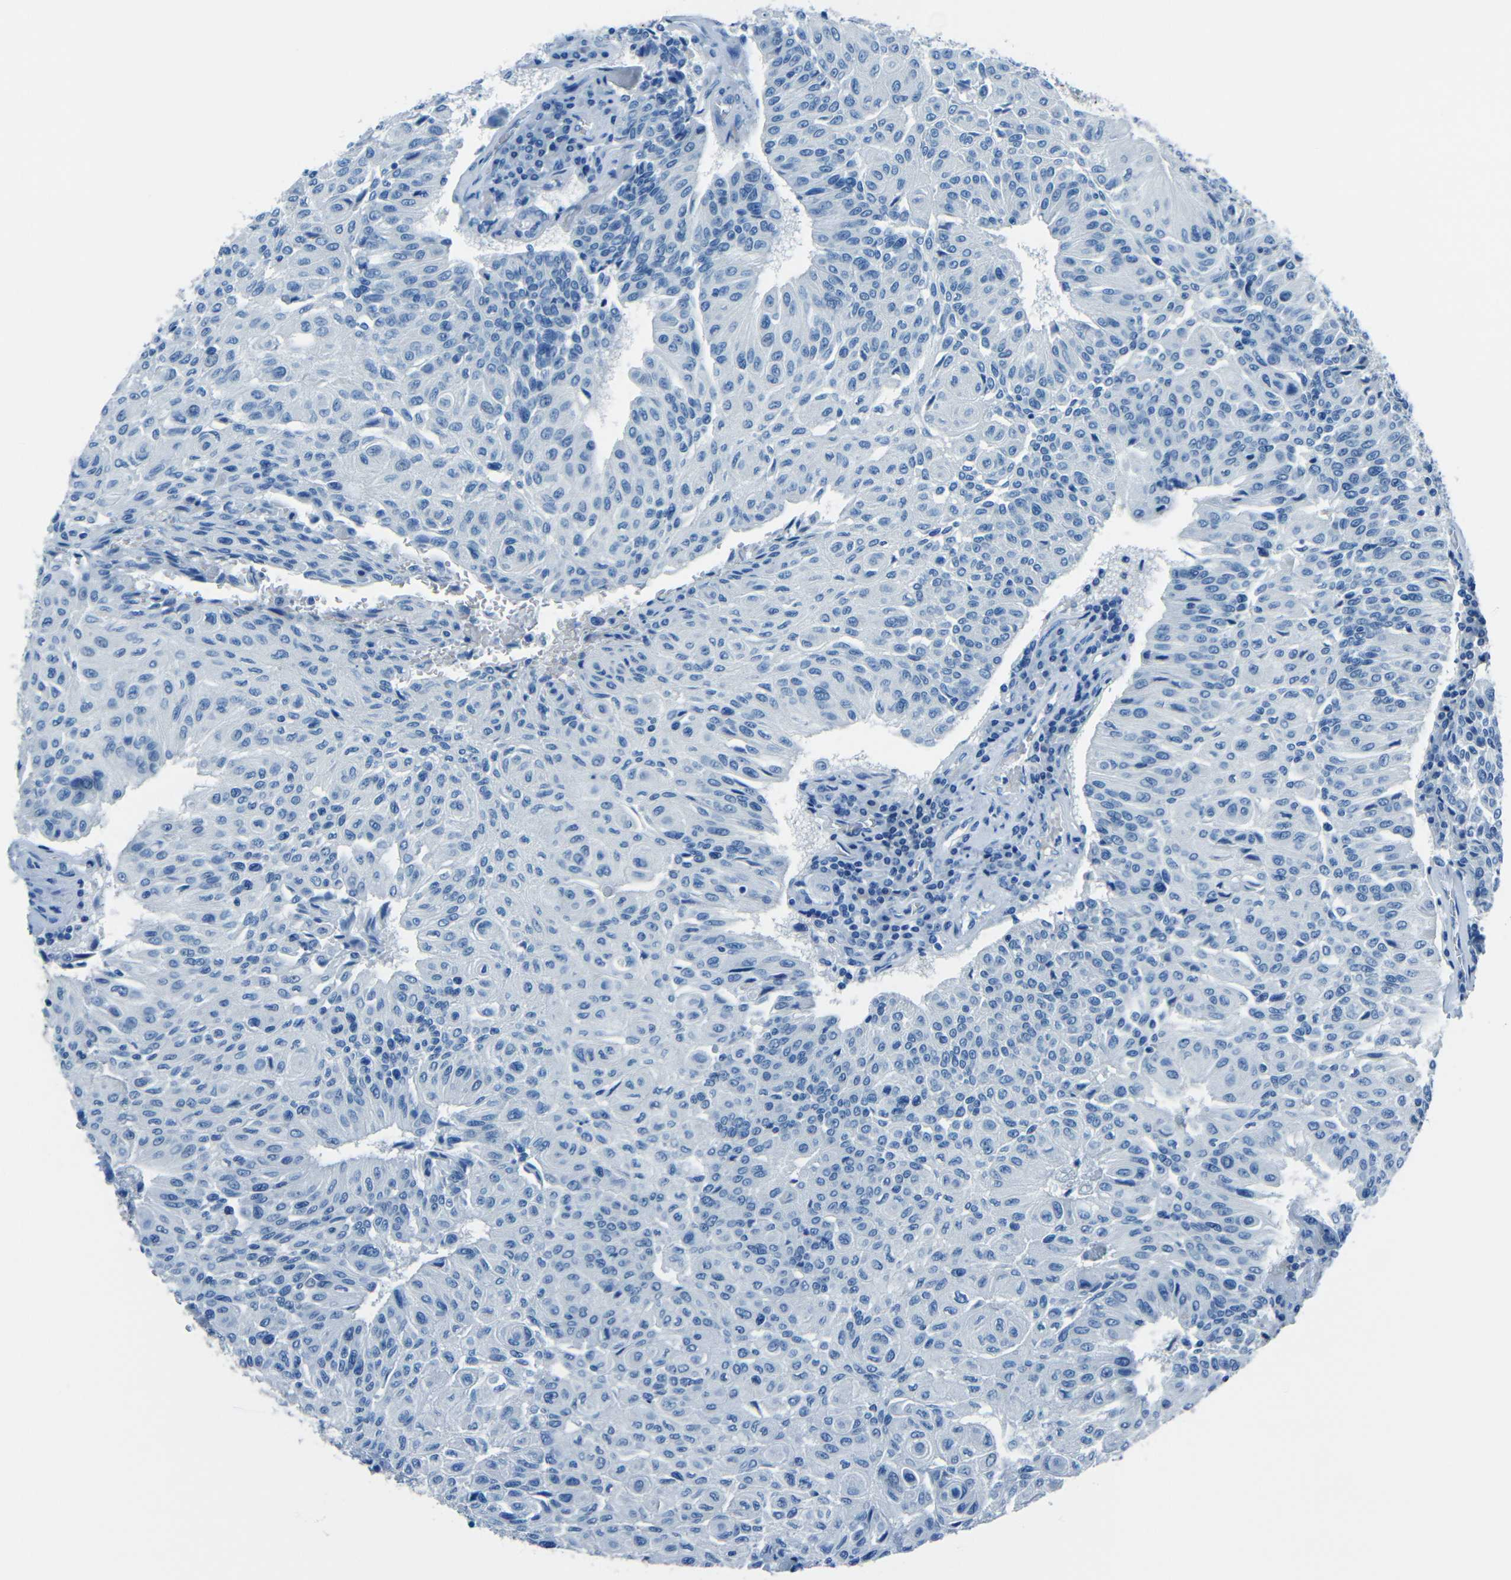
{"staining": {"intensity": "negative", "quantity": "none", "location": "none"}, "tissue": "urothelial cancer", "cell_type": "Tumor cells", "image_type": "cancer", "snomed": [{"axis": "morphology", "description": "Urothelial carcinoma, High grade"}, {"axis": "topography", "description": "Urinary bladder"}], "caption": "Protein analysis of urothelial carcinoma (high-grade) exhibits no significant positivity in tumor cells. (Brightfield microscopy of DAB (3,3'-diaminobenzidine) immunohistochemistry (IHC) at high magnification).", "gene": "FBN2", "patient": {"sex": "male", "age": 66}}